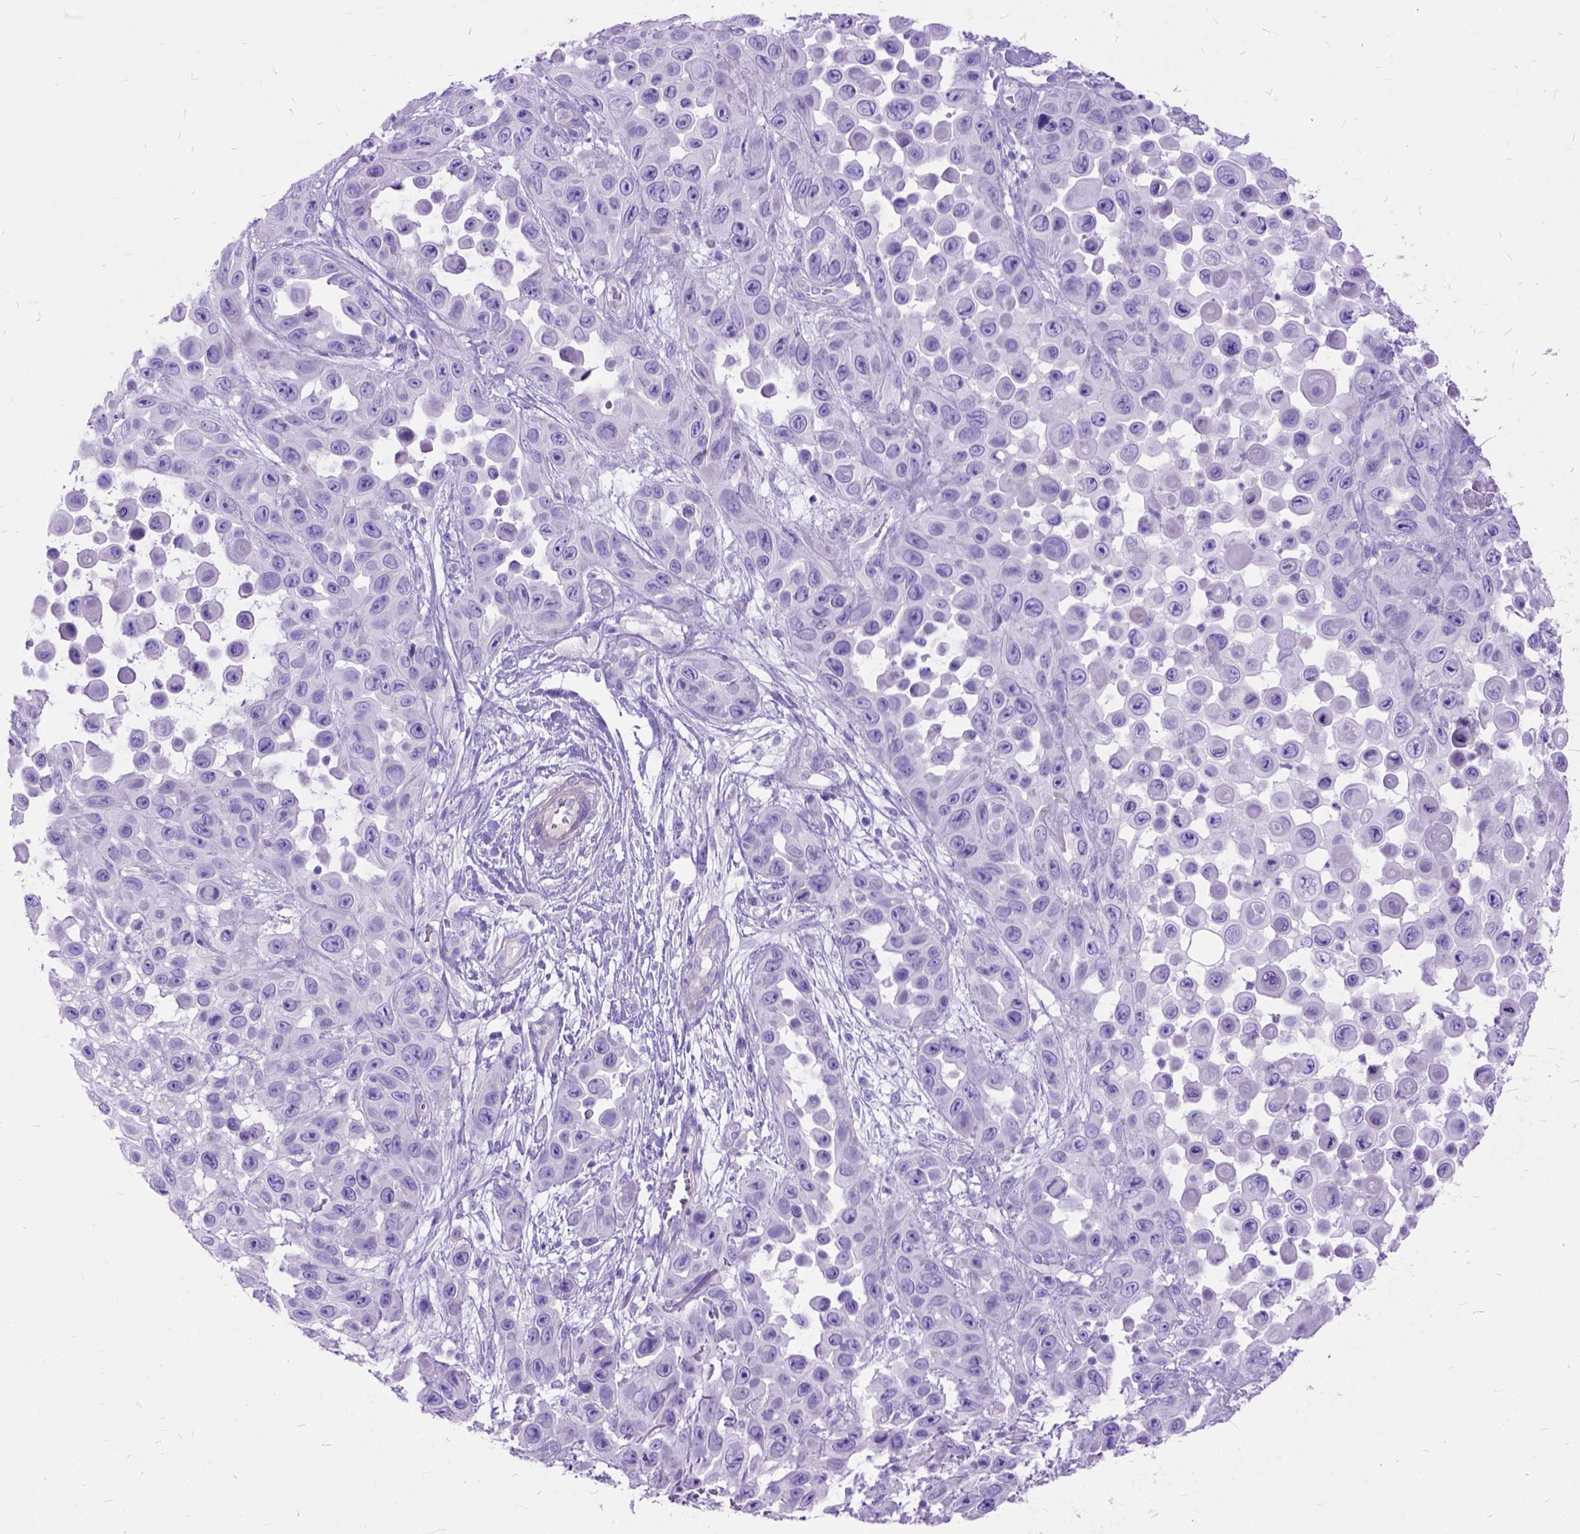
{"staining": {"intensity": "negative", "quantity": "none", "location": "none"}, "tissue": "skin cancer", "cell_type": "Tumor cells", "image_type": "cancer", "snomed": [{"axis": "morphology", "description": "Squamous cell carcinoma, NOS"}, {"axis": "topography", "description": "Skin"}], "caption": "Immunohistochemical staining of human skin cancer (squamous cell carcinoma) shows no significant staining in tumor cells. Brightfield microscopy of immunohistochemistry (IHC) stained with DAB (3,3'-diaminobenzidine) (brown) and hematoxylin (blue), captured at high magnification.", "gene": "ARL9", "patient": {"sex": "male", "age": 81}}